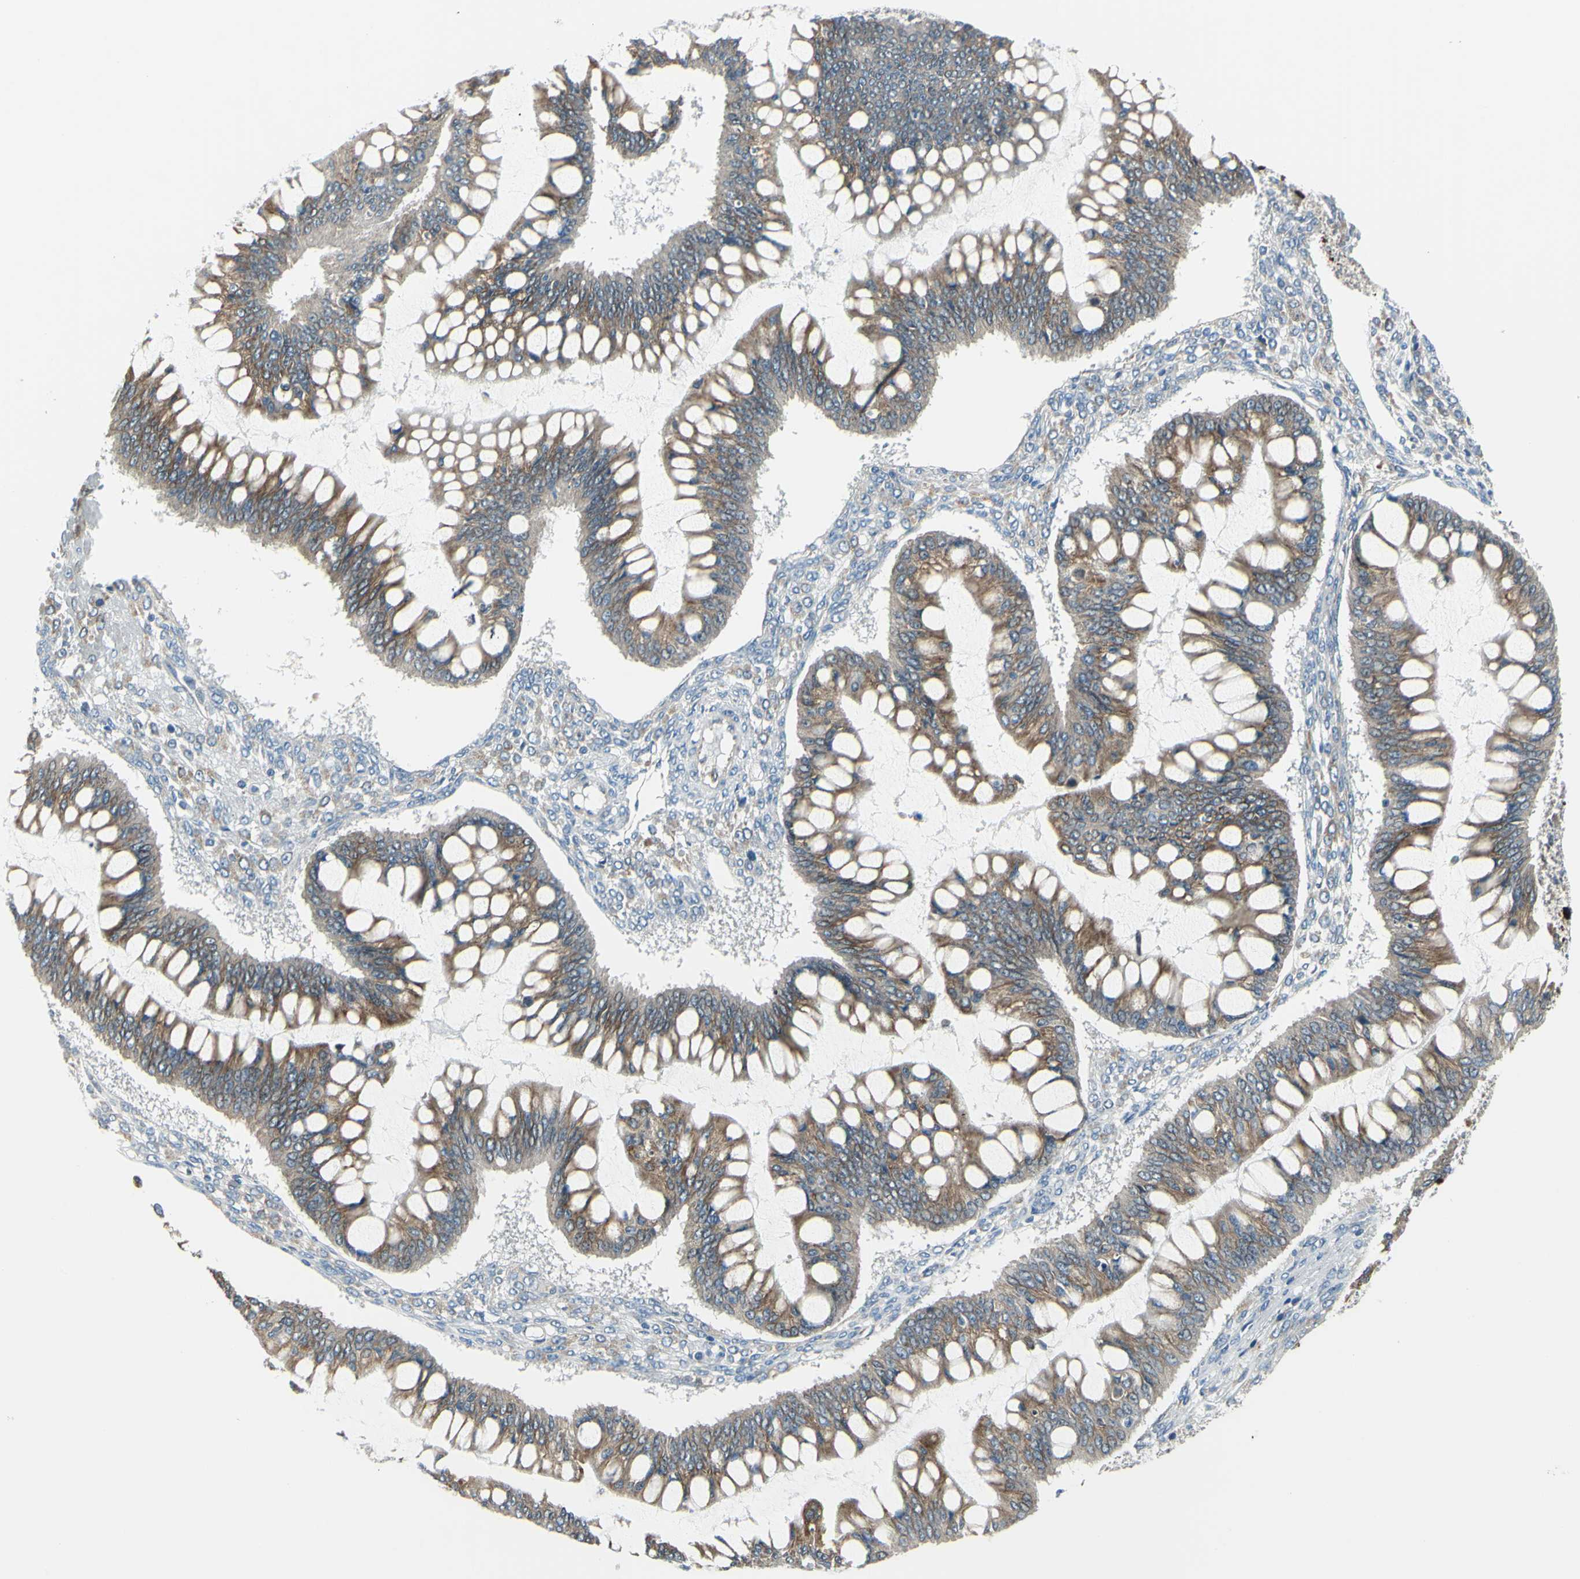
{"staining": {"intensity": "moderate", "quantity": ">75%", "location": "cytoplasmic/membranous"}, "tissue": "ovarian cancer", "cell_type": "Tumor cells", "image_type": "cancer", "snomed": [{"axis": "morphology", "description": "Cystadenocarcinoma, mucinous, NOS"}, {"axis": "topography", "description": "Ovary"}], "caption": "Brown immunohistochemical staining in ovarian mucinous cystadenocarcinoma displays moderate cytoplasmic/membranous staining in about >75% of tumor cells. Using DAB (3,3'-diaminobenzidine) (brown) and hematoxylin (blue) stains, captured at high magnification using brightfield microscopy.", "gene": "SELENOS", "patient": {"sex": "female", "age": 73}}